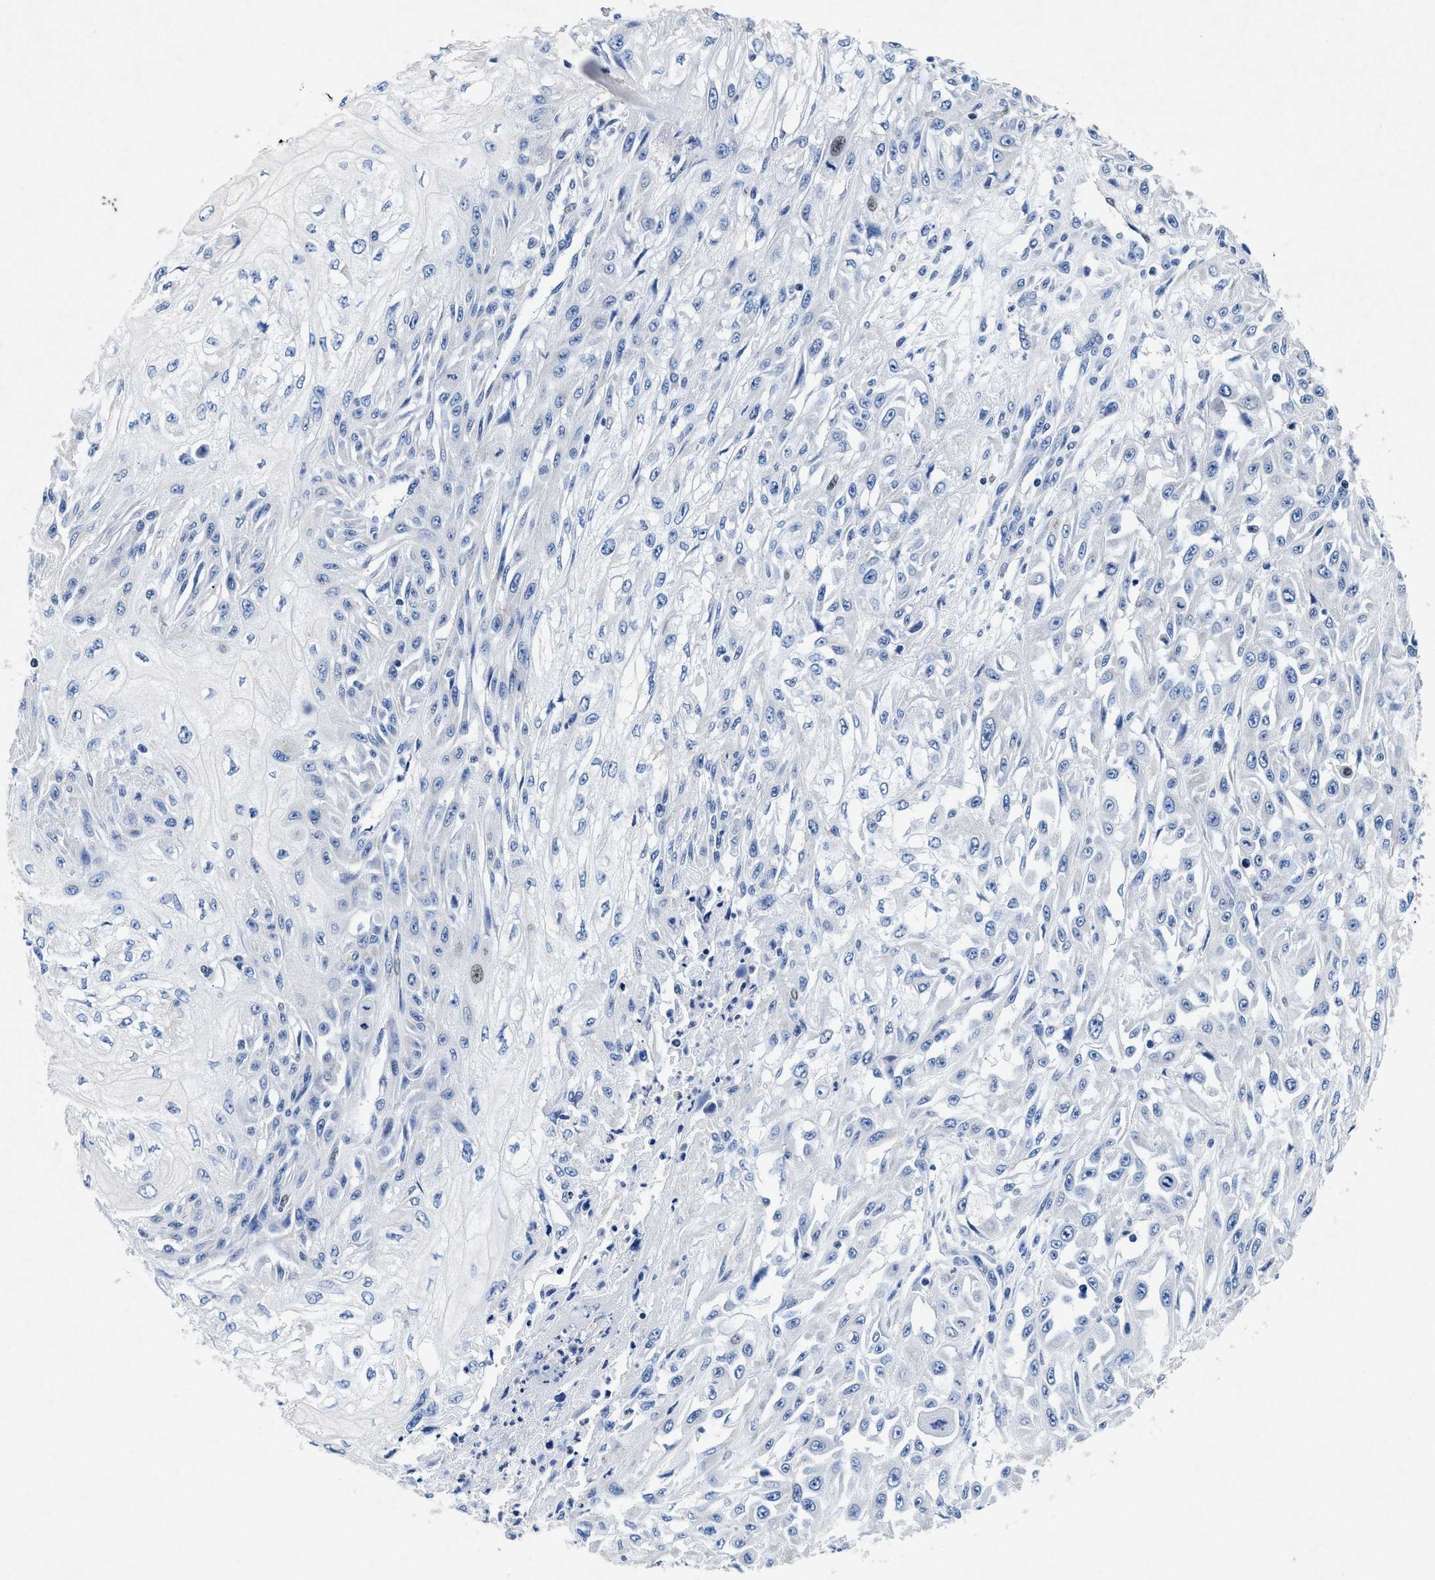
{"staining": {"intensity": "weak", "quantity": "<25%", "location": "nuclear"}, "tissue": "skin cancer", "cell_type": "Tumor cells", "image_type": "cancer", "snomed": [{"axis": "morphology", "description": "Squamous cell carcinoma, NOS"}, {"axis": "morphology", "description": "Squamous cell carcinoma, metastatic, NOS"}, {"axis": "topography", "description": "Skin"}, {"axis": "topography", "description": "Lymph node"}], "caption": "Human skin metastatic squamous cell carcinoma stained for a protein using immunohistochemistry (IHC) displays no staining in tumor cells.", "gene": "MAP6", "patient": {"sex": "male", "age": 75}}